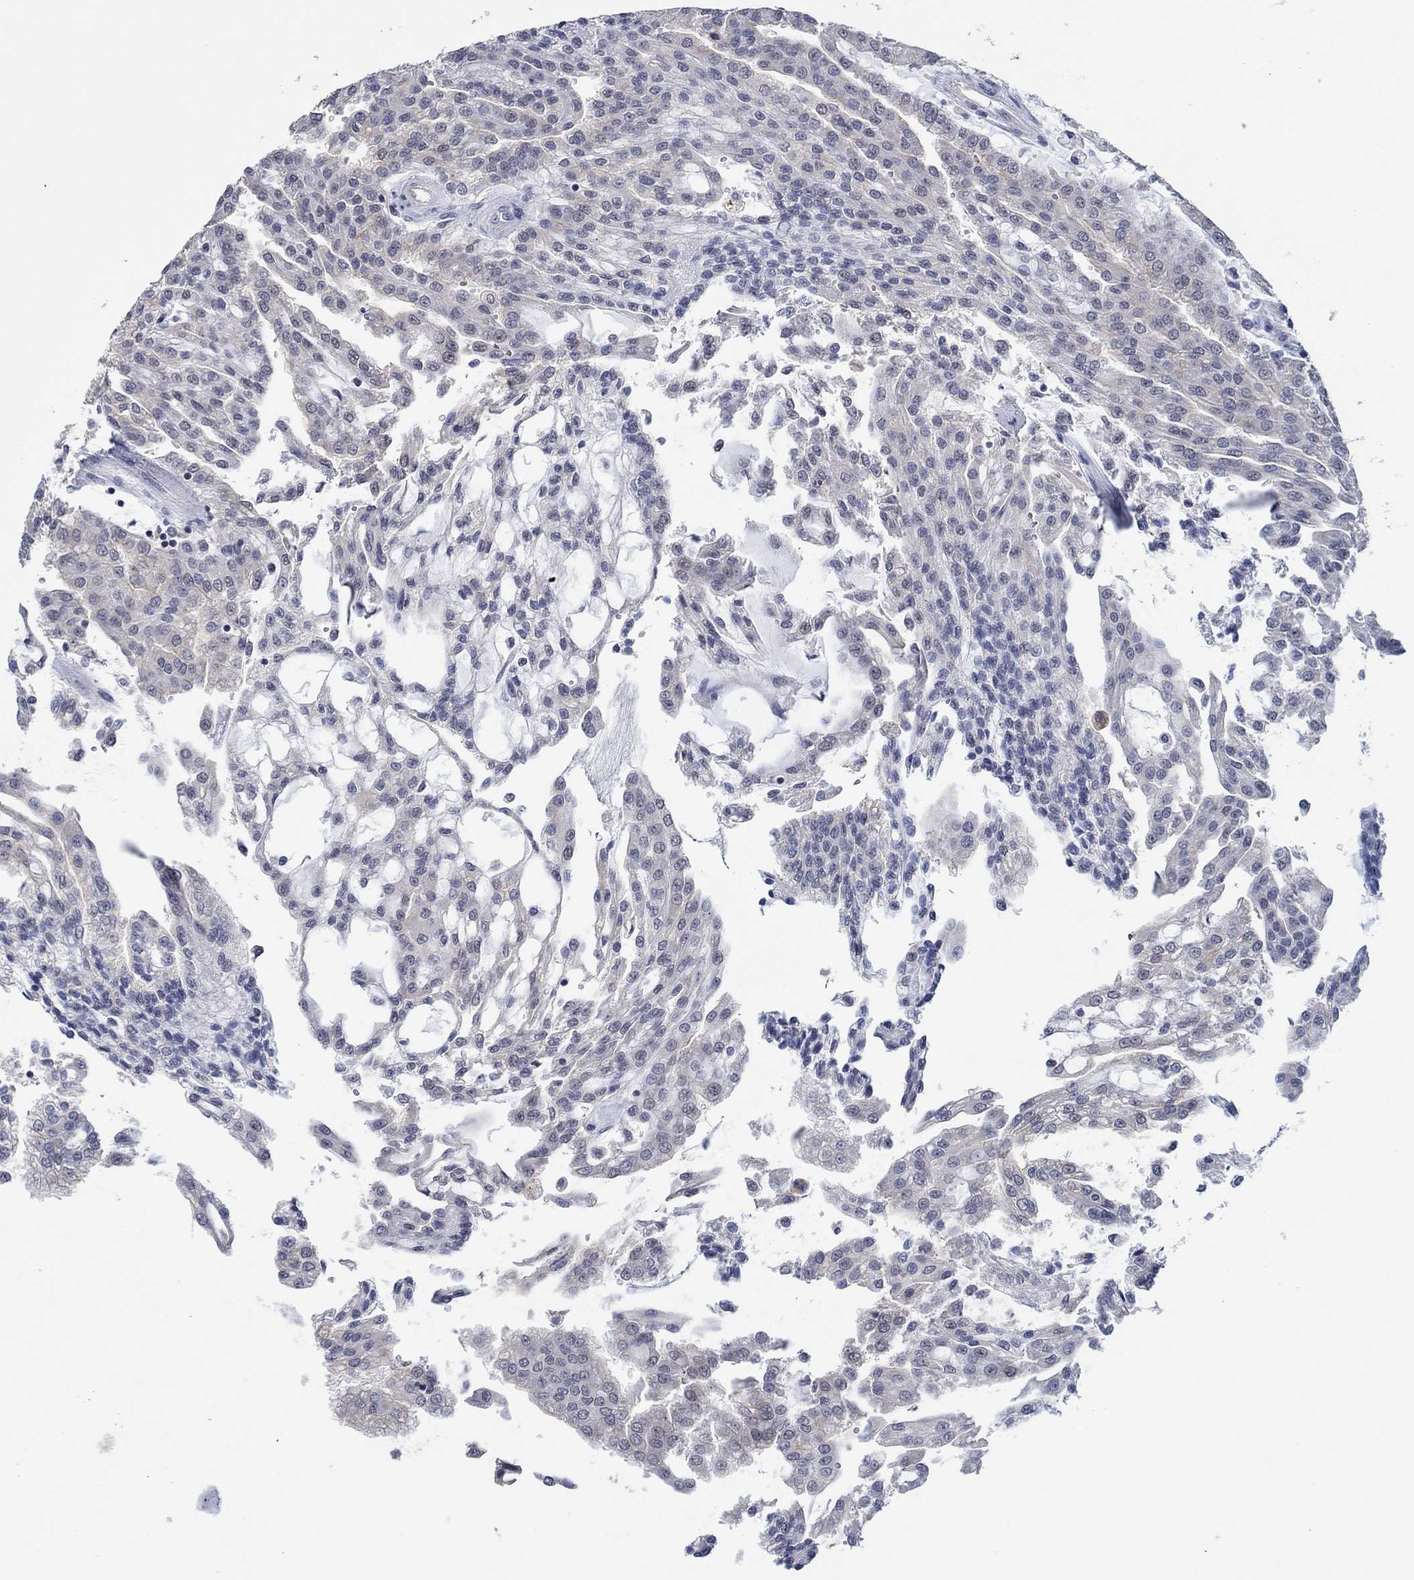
{"staining": {"intensity": "negative", "quantity": "none", "location": "none"}, "tissue": "renal cancer", "cell_type": "Tumor cells", "image_type": "cancer", "snomed": [{"axis": "morphology", "description": "Adenocarcinoma, NOS"}, {"axis": "topography", "description": "Kidney"}], "caption": "The image demonstrates no significant staining in tumor cells of renal cancer (adenocarcinoma).", "gene": "PRRT3", "patient": {"sex": "male", "age": 63}}